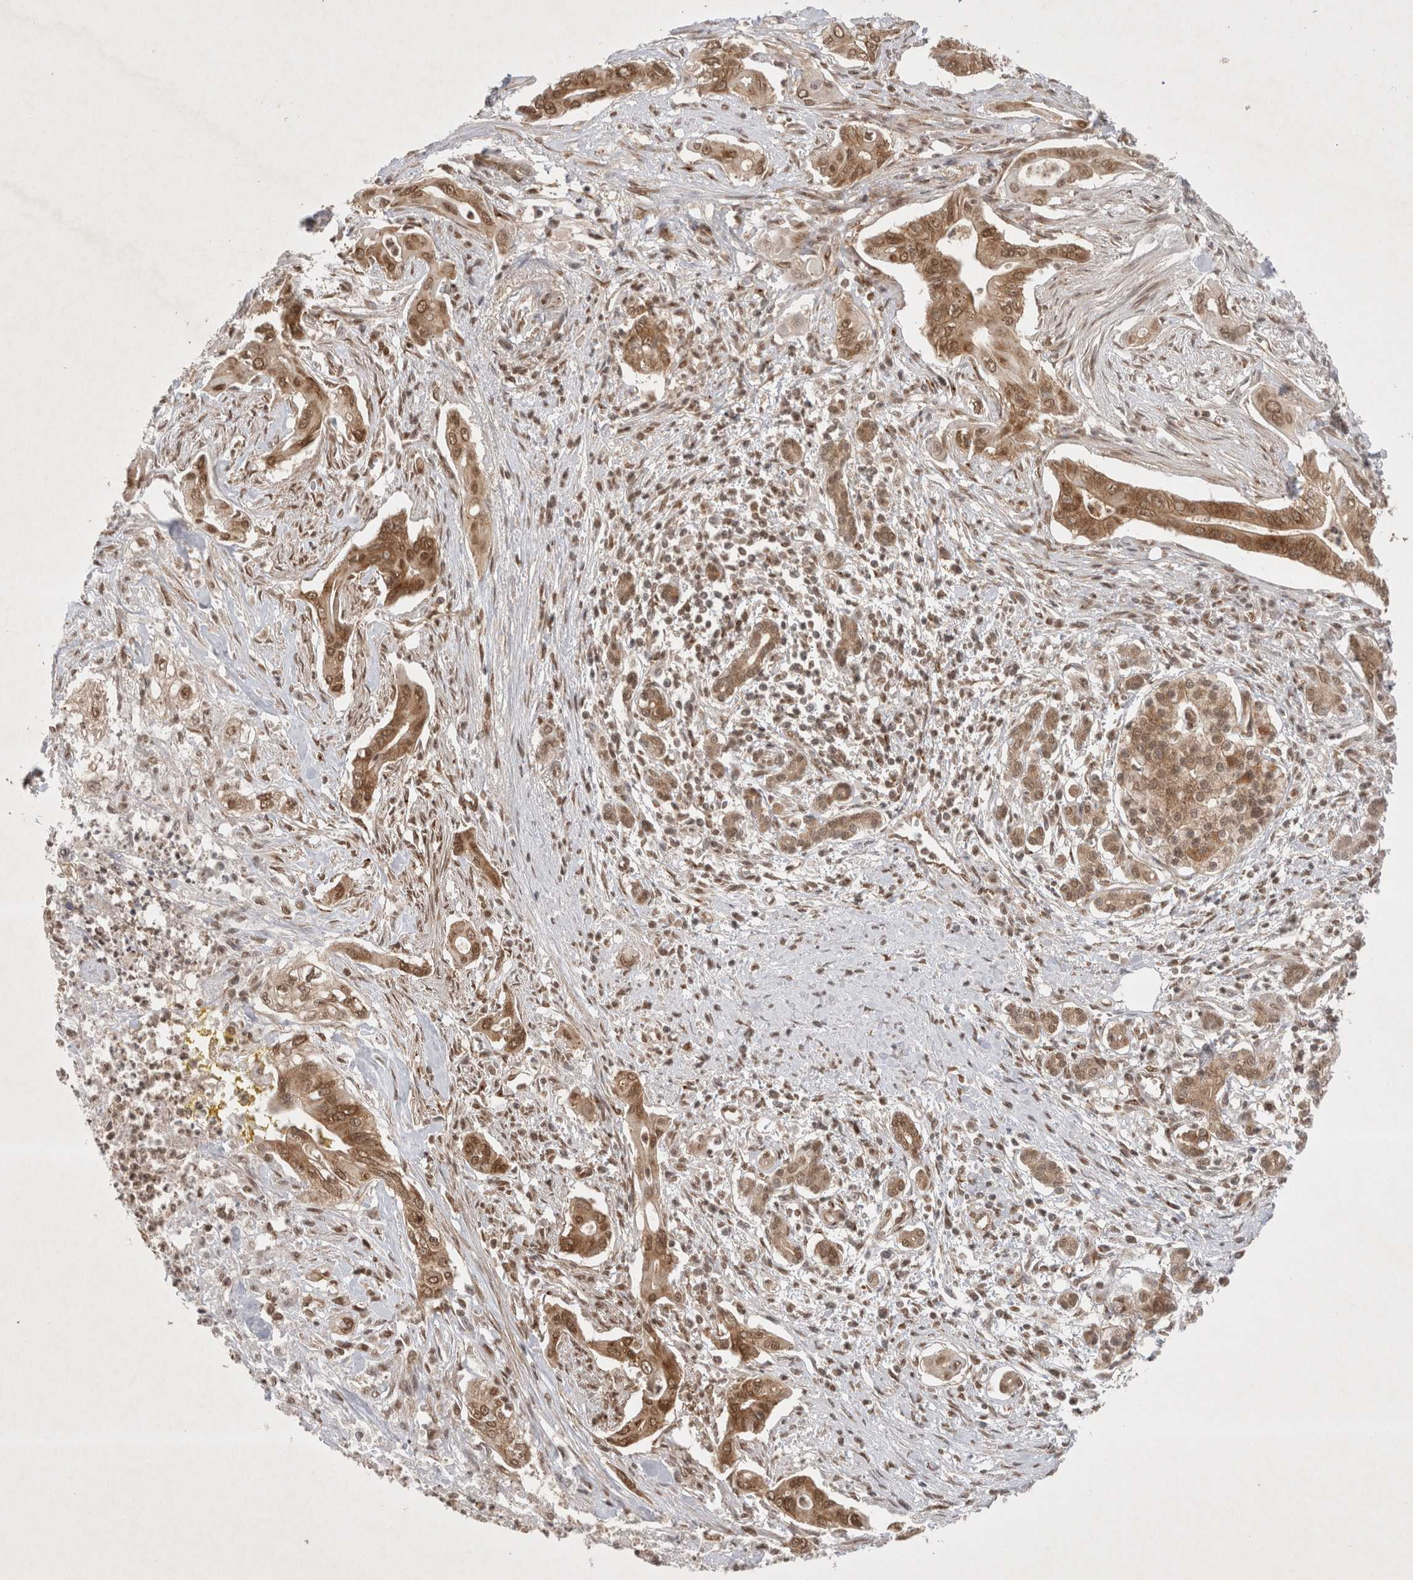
{"staining": {"intensity": "moderate", "quantity": ">75%", "location": "cytoplasmic/membranous,nuclear"}, "tissue": "pancreatic cancer", "cell_type": "Tumor cells", "image_type": "cancer", "snomed": [{"axis": "morphology", "description": "Adenocarcinoma, NOS"}, {"axis": "topography", "description": "Pancreas"}], "caption": "Protein staining reveals moderate cytoplasmic/membranous and nuclear positivity in about >75% of tumor cells in pancreatic cancer (adenocarcinoma). Nuclei are stained in blue.", "gene": "WIPF2", "patient": {"sex": "male", "age": 58}}